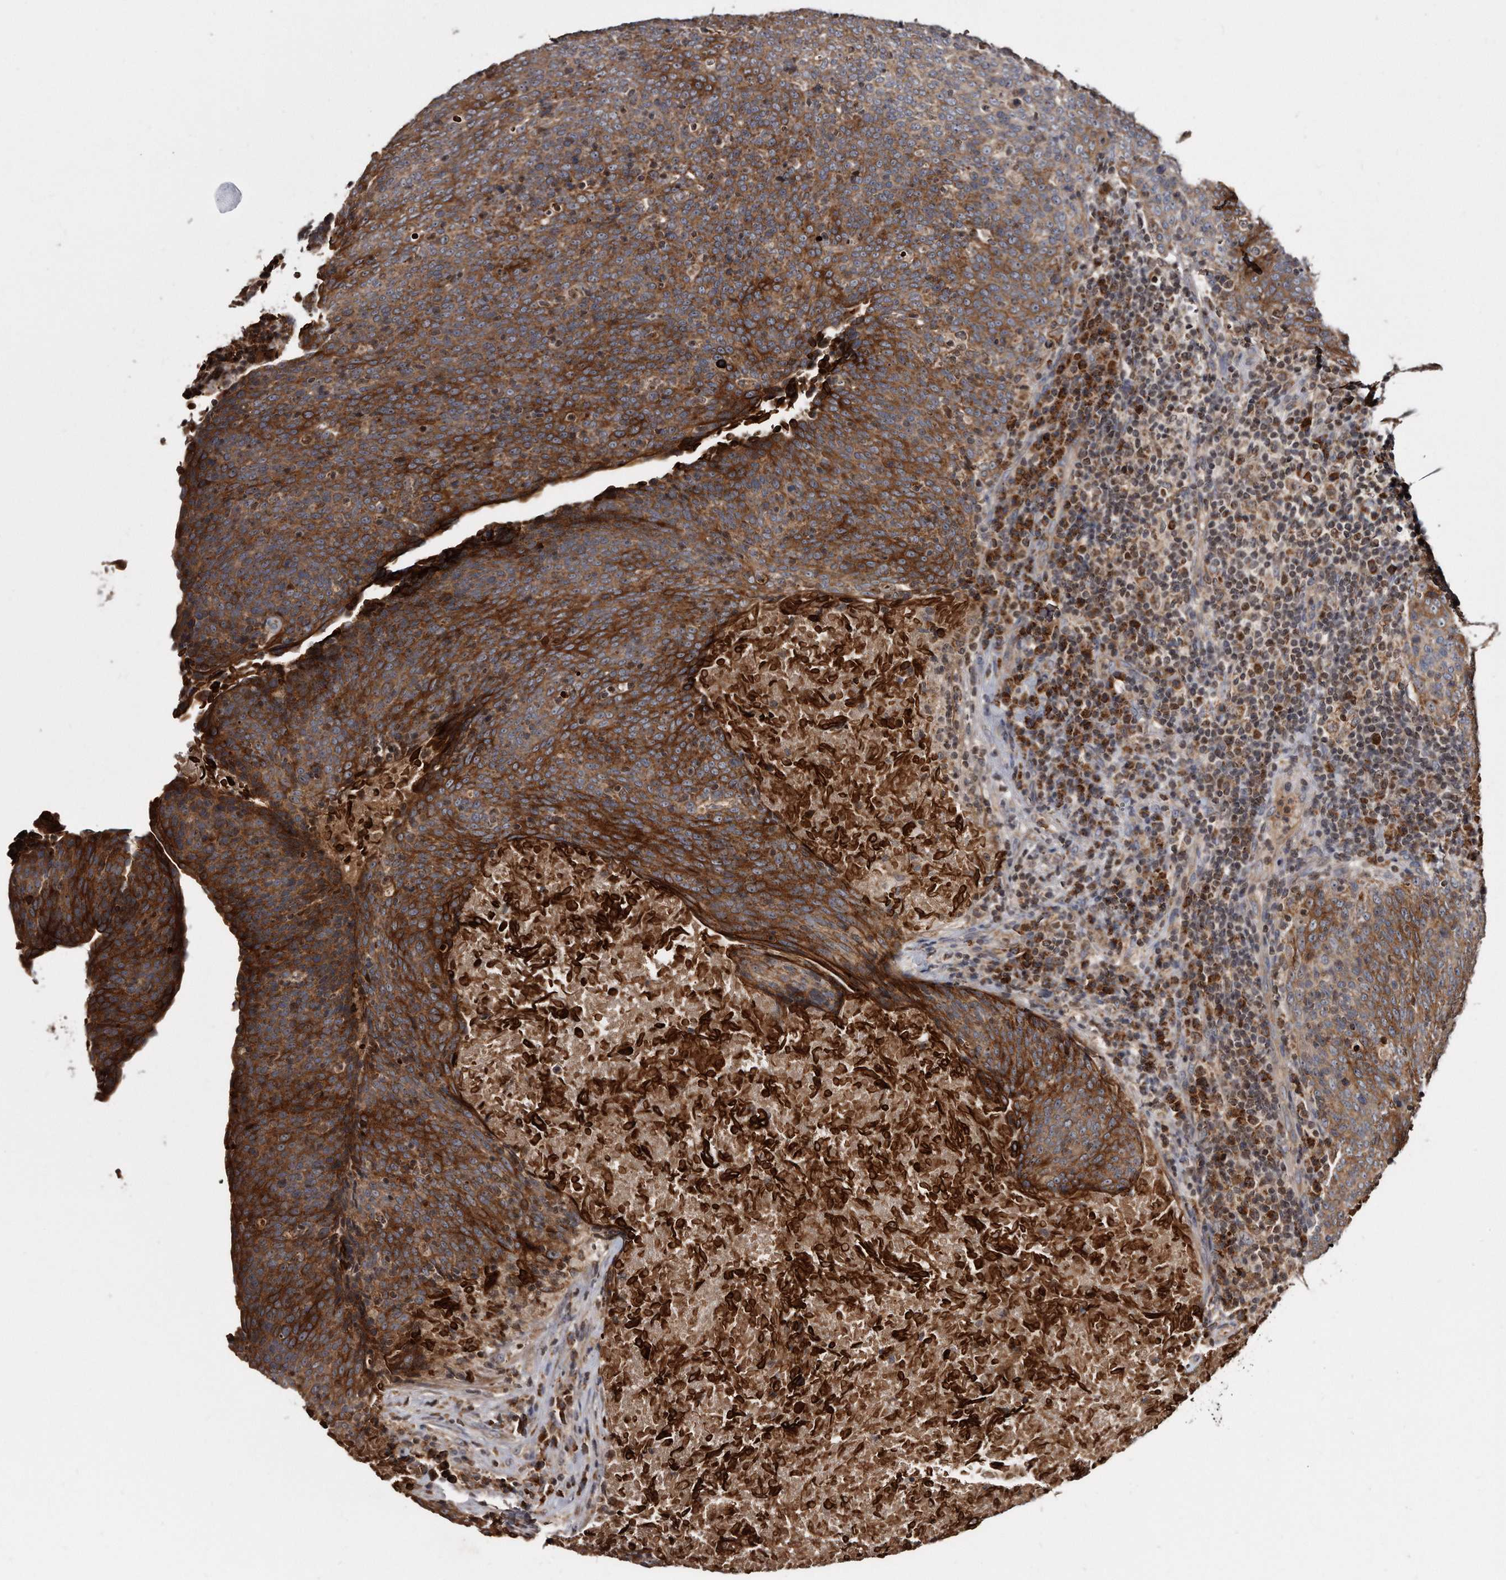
{"staining": {"intensity": "strong", "quantity": ">75%", "location": "cytoplasmic/membranous"}, "tissue": "head and neck cancer", "cell_type": "Tumor cells", "image_type": "cancer", "snomed": [{"axis": "morphology", "description": "Squamous cell carcinoma, NOS"}, {"axis": "morphology", "description": "Squamous cell carcinoma, metastatic, NOS"}, {"axis": "topography", "description": "Lymph node"}, {"axis": "topography", "description": "Head-Neck"}], "caption": "Human squamous cell carcinoma (head and neck) stained with a protein marker exhibits strong staining in tumor cells.", "gene": "FAM136A", "patient": {"sex": "male", "age": 62}}